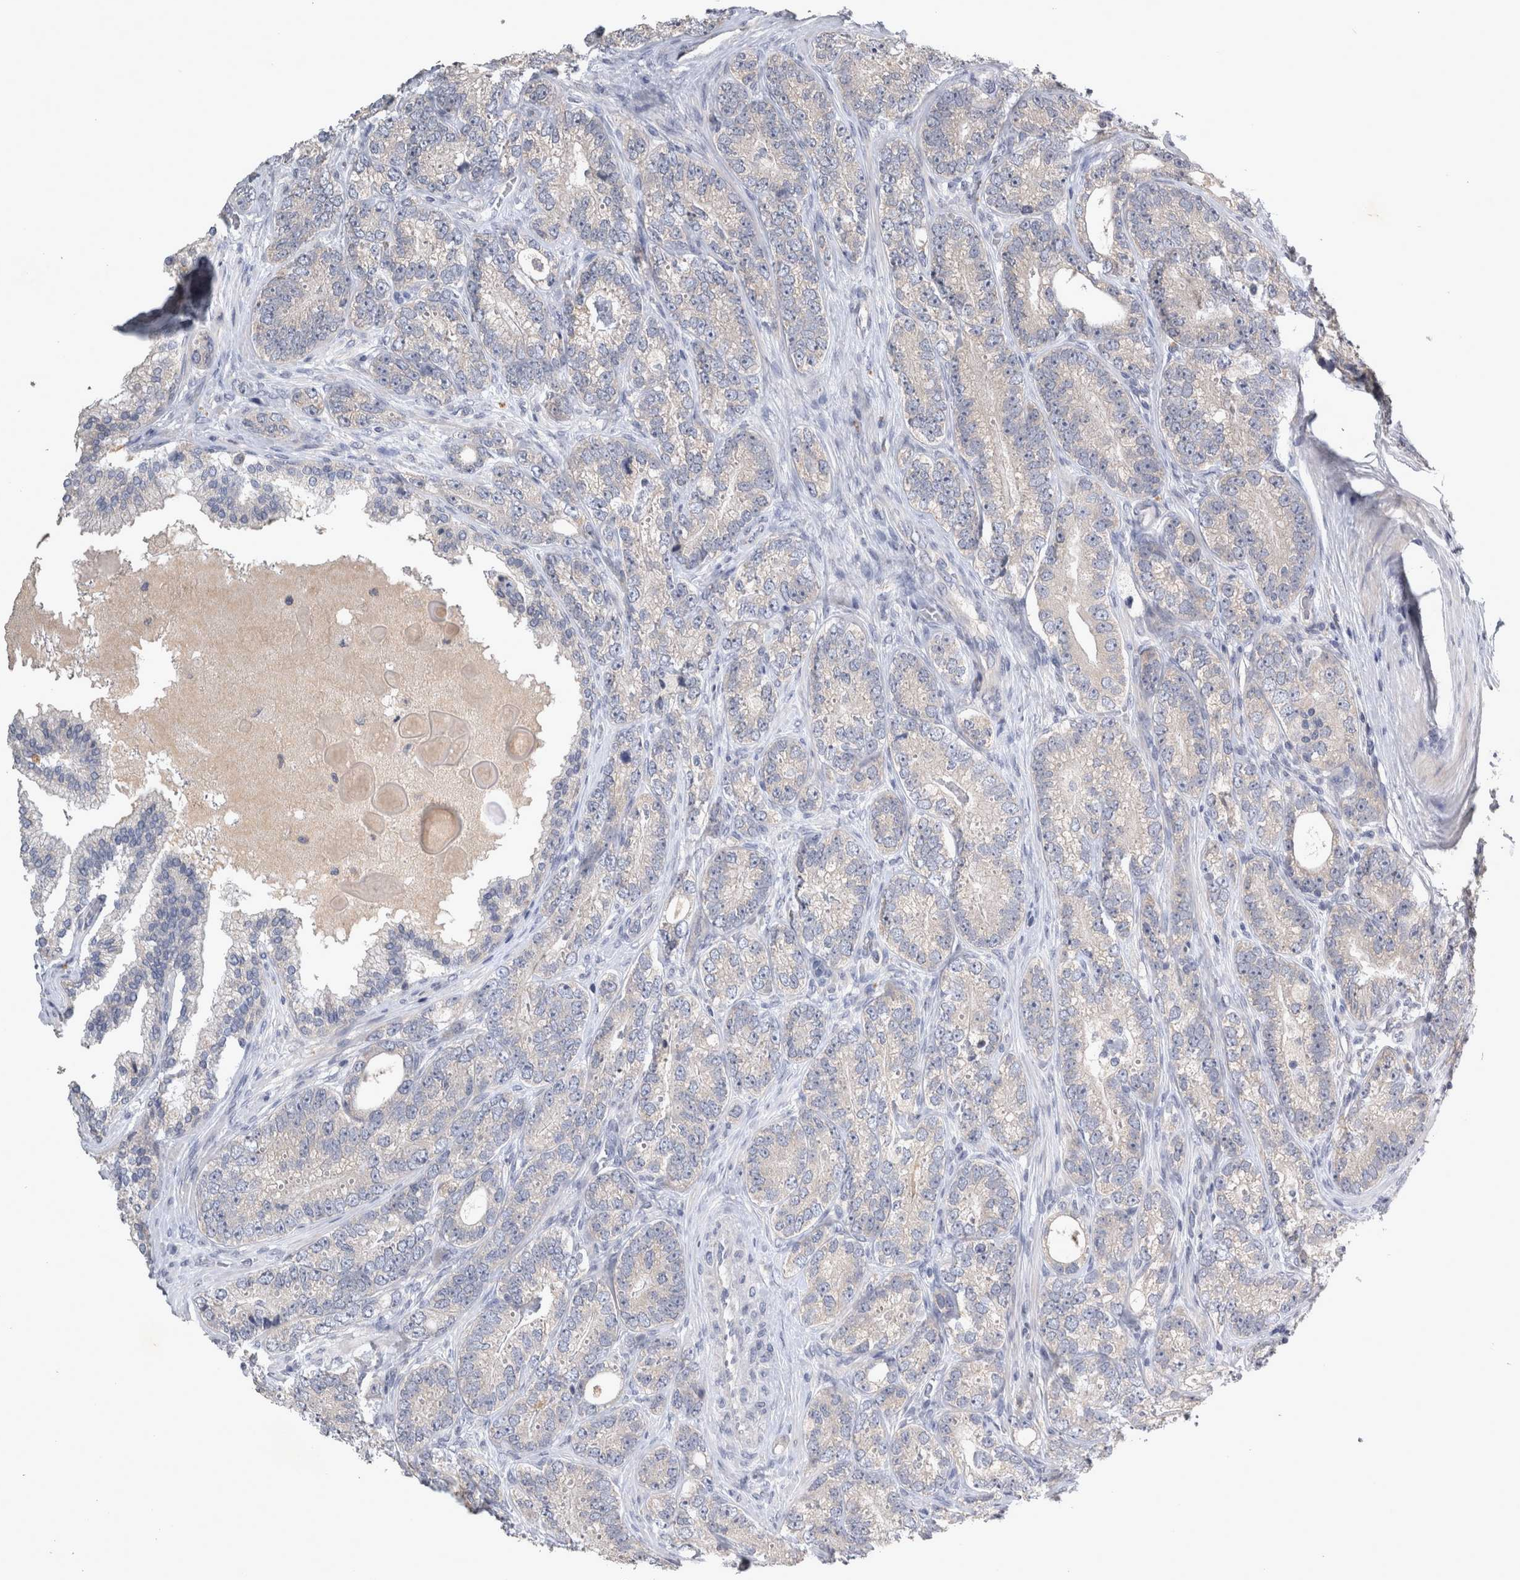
{"staining": {"intensity": "negative", "quantity": "none", "location": "none"}, "tissue": "prostate cancer", "cell_type": "Tumor cells", "image_type": "cancer", "snomed": [{"axis": "morphology", "description": "Adenocarcinoma, High grade"}, {"axis": "topography", "description": "Prostate"}], "caption": "Immunohistochemistry (IHC) of human prostate adenocarcinoma (high-grade) shows no staining in tumor cells.", "gene": "SLC22A11", "patient": {"sex": "male", "age": 56}}